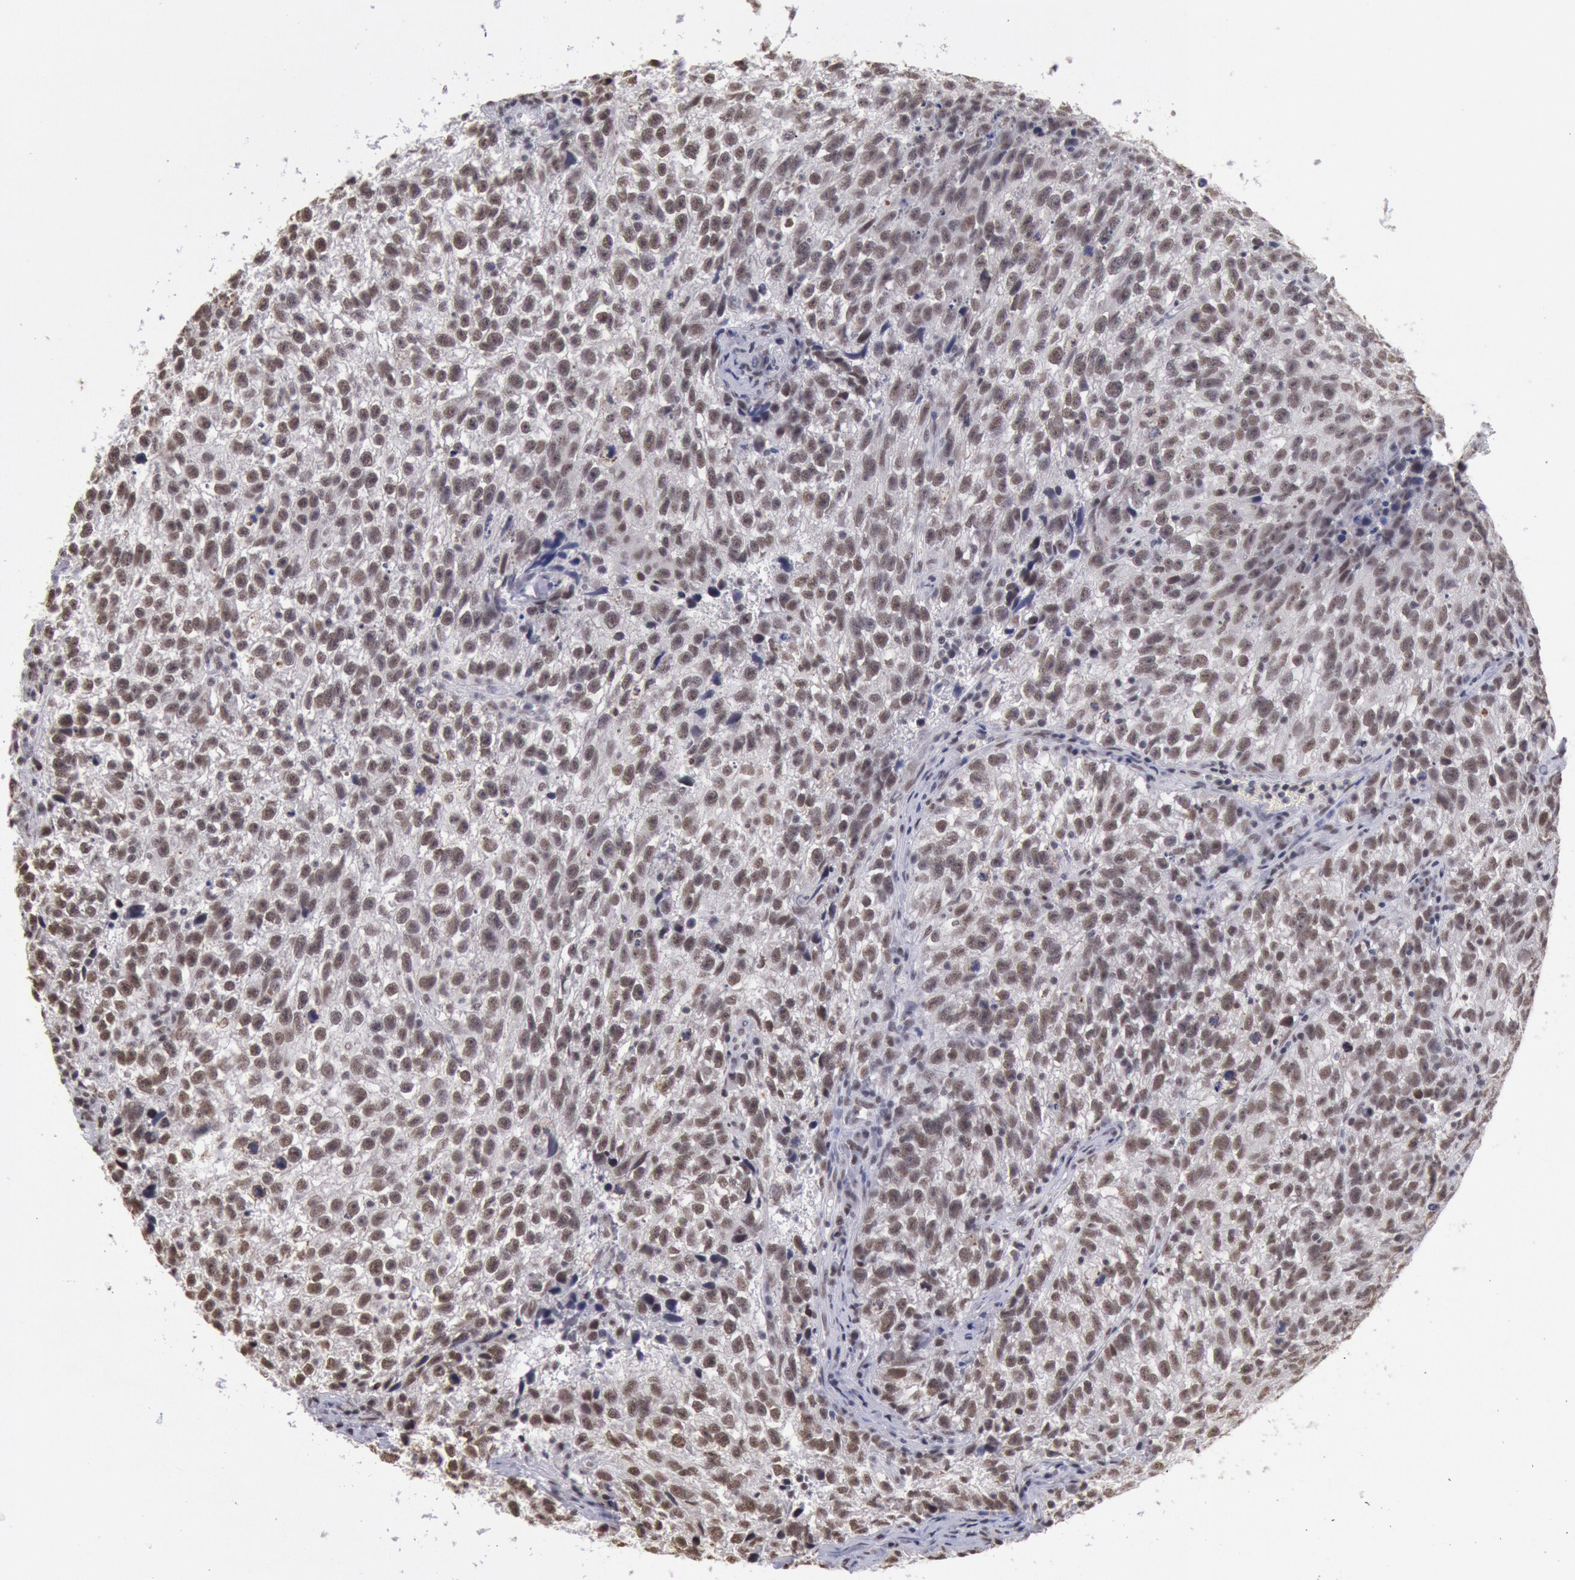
{"staining": {"intensity": "moderate", "quantity": ">75%", "location": "nuclear"}, "tissue": "testis cancer", "cell_type": "Tumor cells", "image_type": "cancer", "snomed": [{"axis": "morphology", "description": "Seminoma, NOS"}, {"axis": "topography", "description": "Testis"}], "caption": "Brown immunohistochemical staining in testis cancer exhibits moderate nuclear expression in about >75% of tumor cells.", "gene": "SNRPD3", "patient": {"sex": "male", "age": 38}}